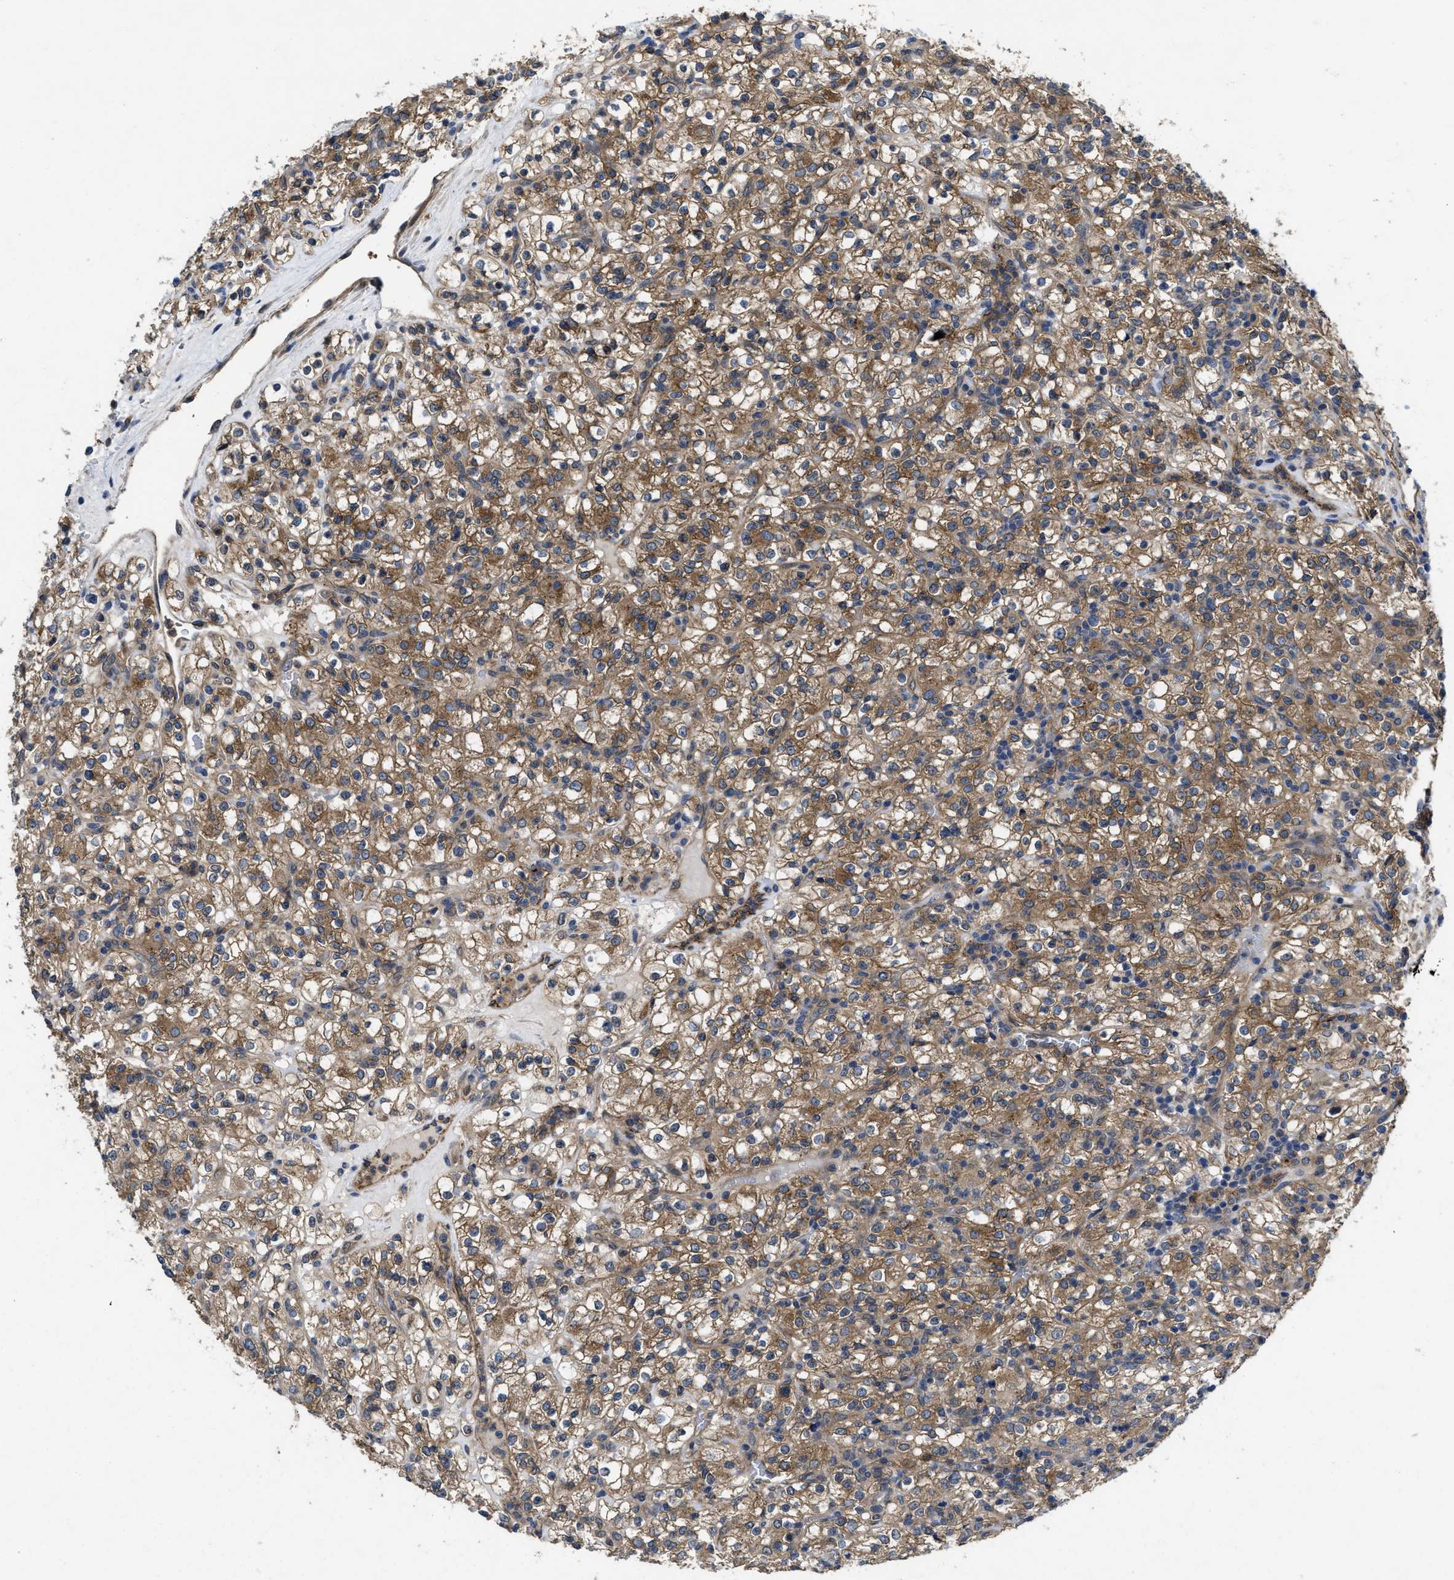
{"staining": {"intensity": "moderate", "quantity": ">75%", "location": "cytoplasmic/membranous"}, "tissue": "renal cancer", "cell_type": "Tumor cells", "image_type": "cancer", "snomed": [{"axis": "morphology", "description": "Normal tissue, NOS"}, {"axis": "morphology", "description": "Adenocarcinoma, NOS"}, {"axis": "topography", "description": "Kidney"}], "caption": "Immunohistochemical staining of renal adenocarcinoma reveals medium levels of moderate cytoplasmic/membranous staining in about >75% of tumor cells.", "gene": "PKD2", "patient": {"sex": "female", "age": 72}}